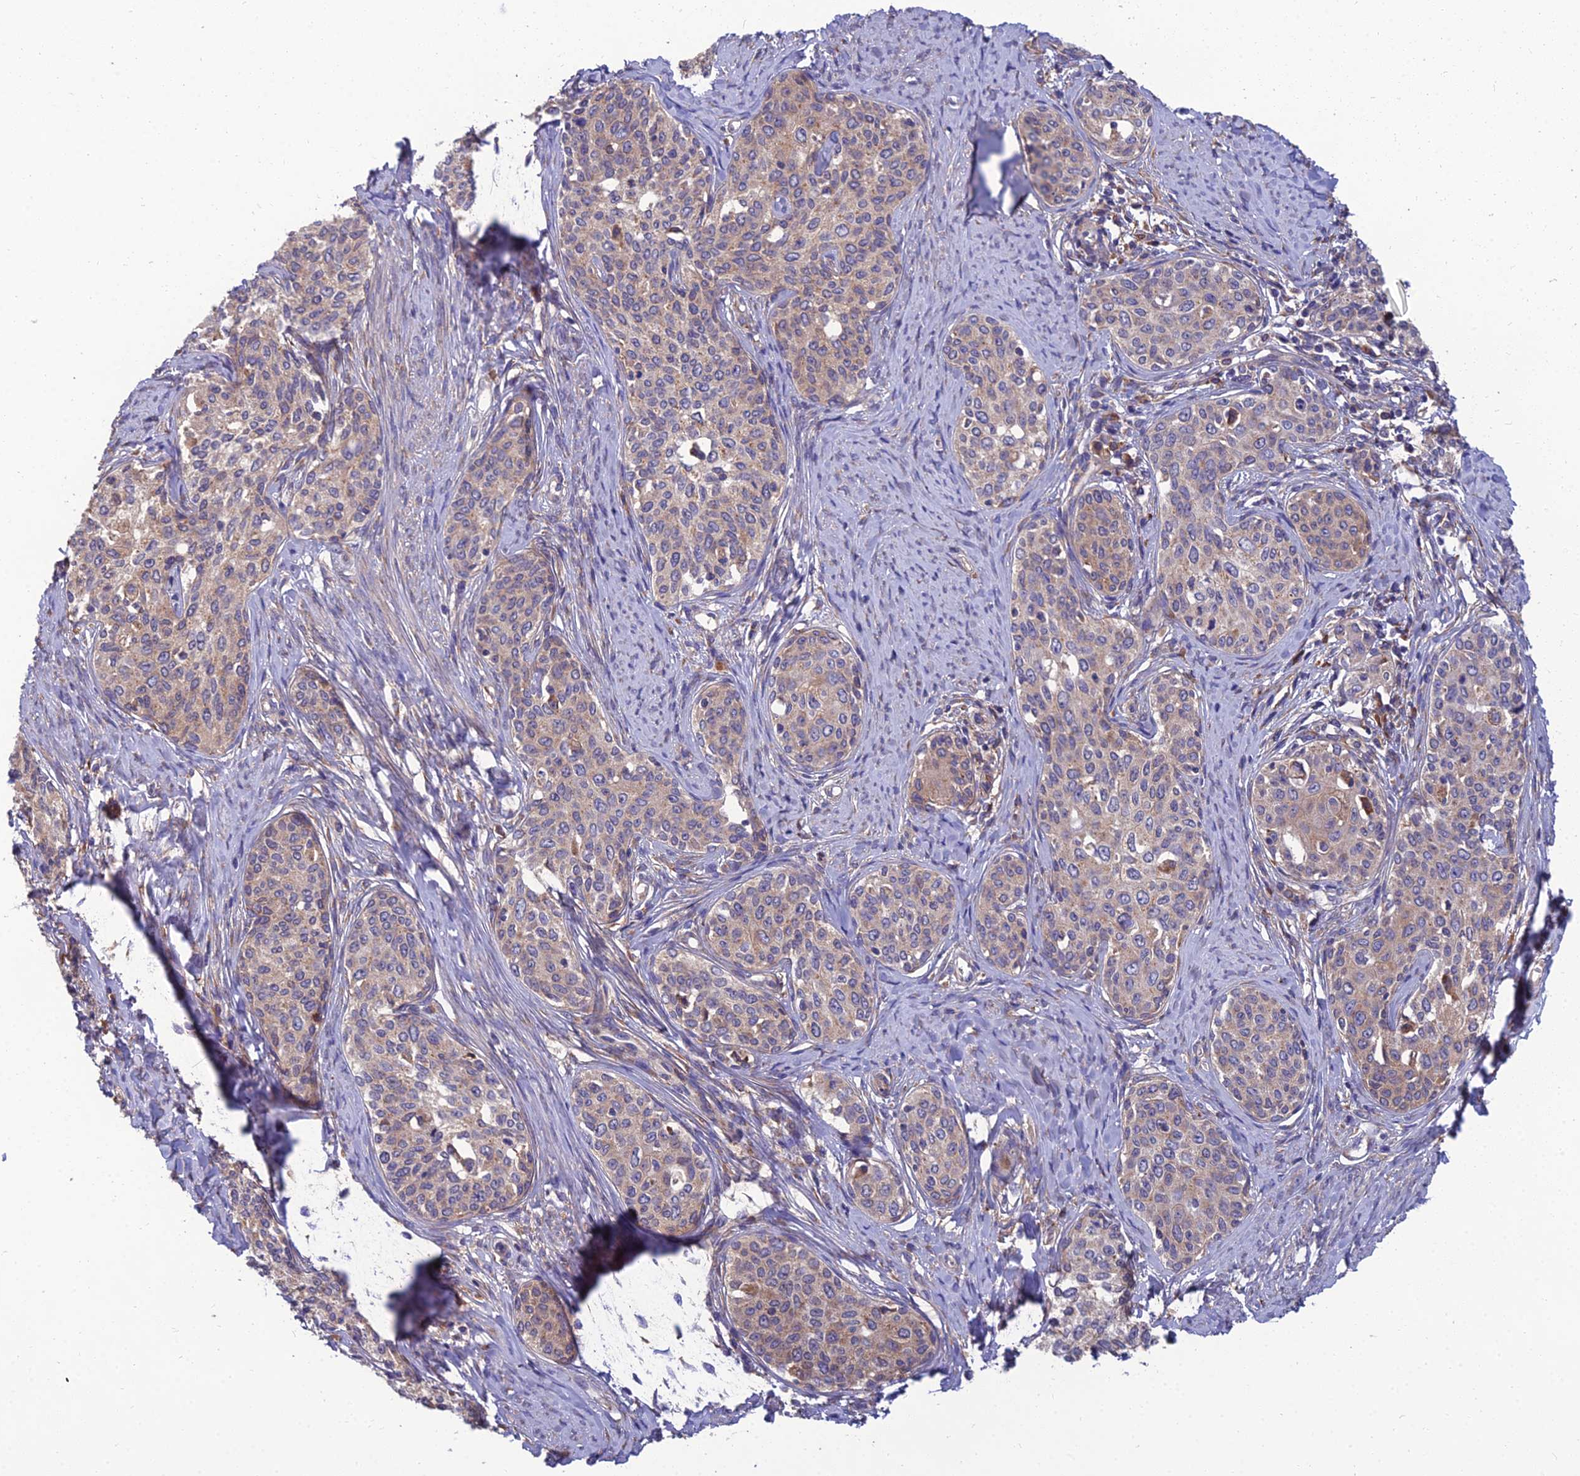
{"staining": {"intensity": "weak", "quantity": "25%-75%", "location": "cytoplasmic/membranous"}, "tissue": "cervical cancer", "cell_type": "Tumor cells", "image_type": "cancer", "snomed": [{"axis": "morphology", "description": "Squamous cell carcinoma, NOS"}, {"axis": "morphology", "description": "Adenocarcinoma, NOS"}, {"axis": "topography", "description": "Cervix"}], "caption": "Cervical cancer stained for a protein displays weak cytoplasmic/membranous positivity in tumor cells. The protein of interest is shown in brown color, while the nuclei are stained blue.", "gene": "UMAD1", "patient": {"sex": "female", "age": 52}}